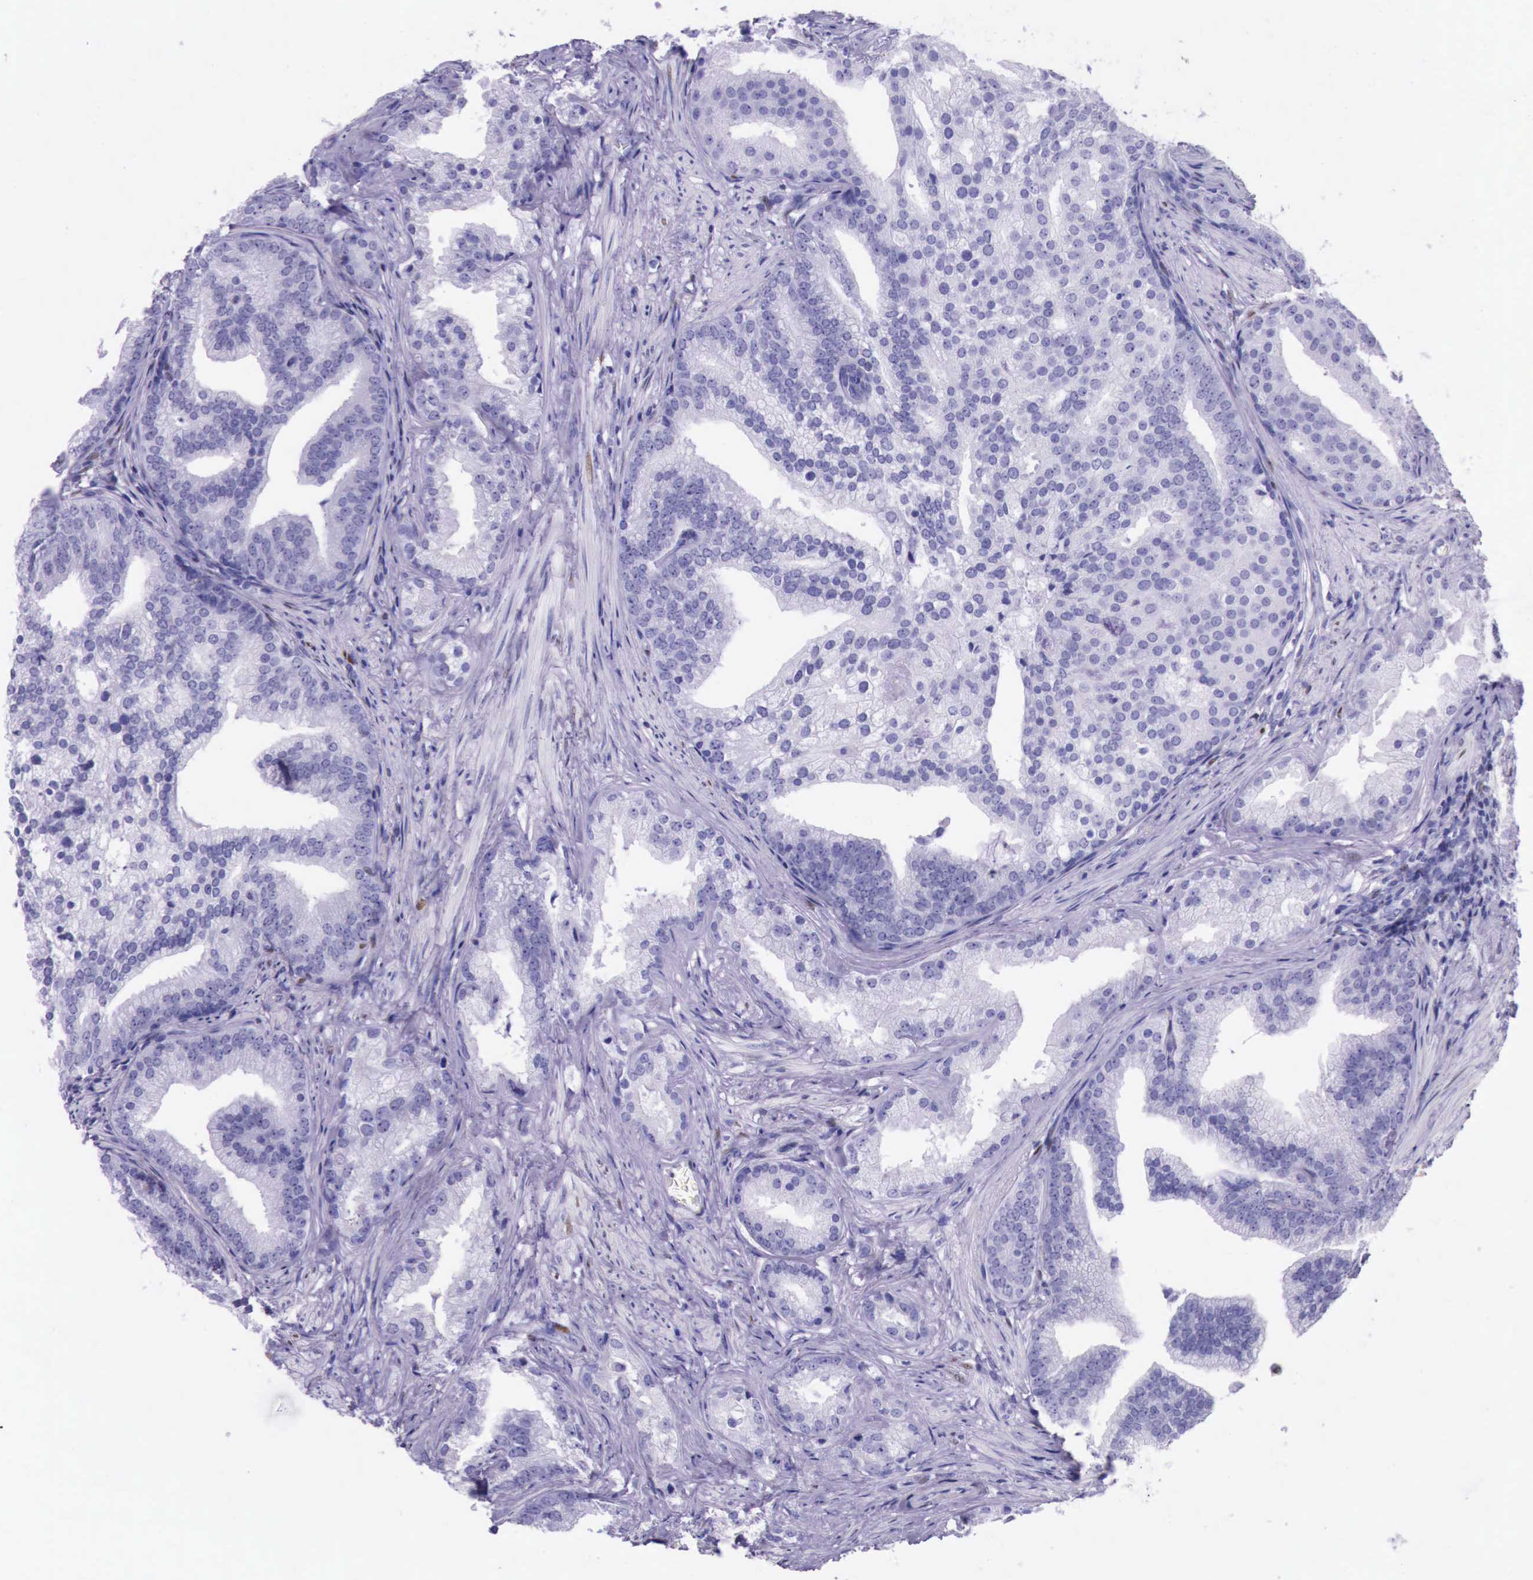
{"staining": {"intensity": "negative", "quantity": "none", "location": "none"}, "tissue": "prostate cancer", "cell_type": "Tumor cells", "image_type": "cancer", "snomed": [{"axis": "morphology", "description": "Adenocarcinoma, Low grade"}, {"axis": "topography", "description": "Prostate"}], "caption": "Tumor cells are negative for protein expression in human prostate low-grade adenocarcinoma. (Brightfield microscopy of DAB immunohistochemistry at high magnification).", "gene": "ESR1", "patient": {"sex": "male", "age": 71}}